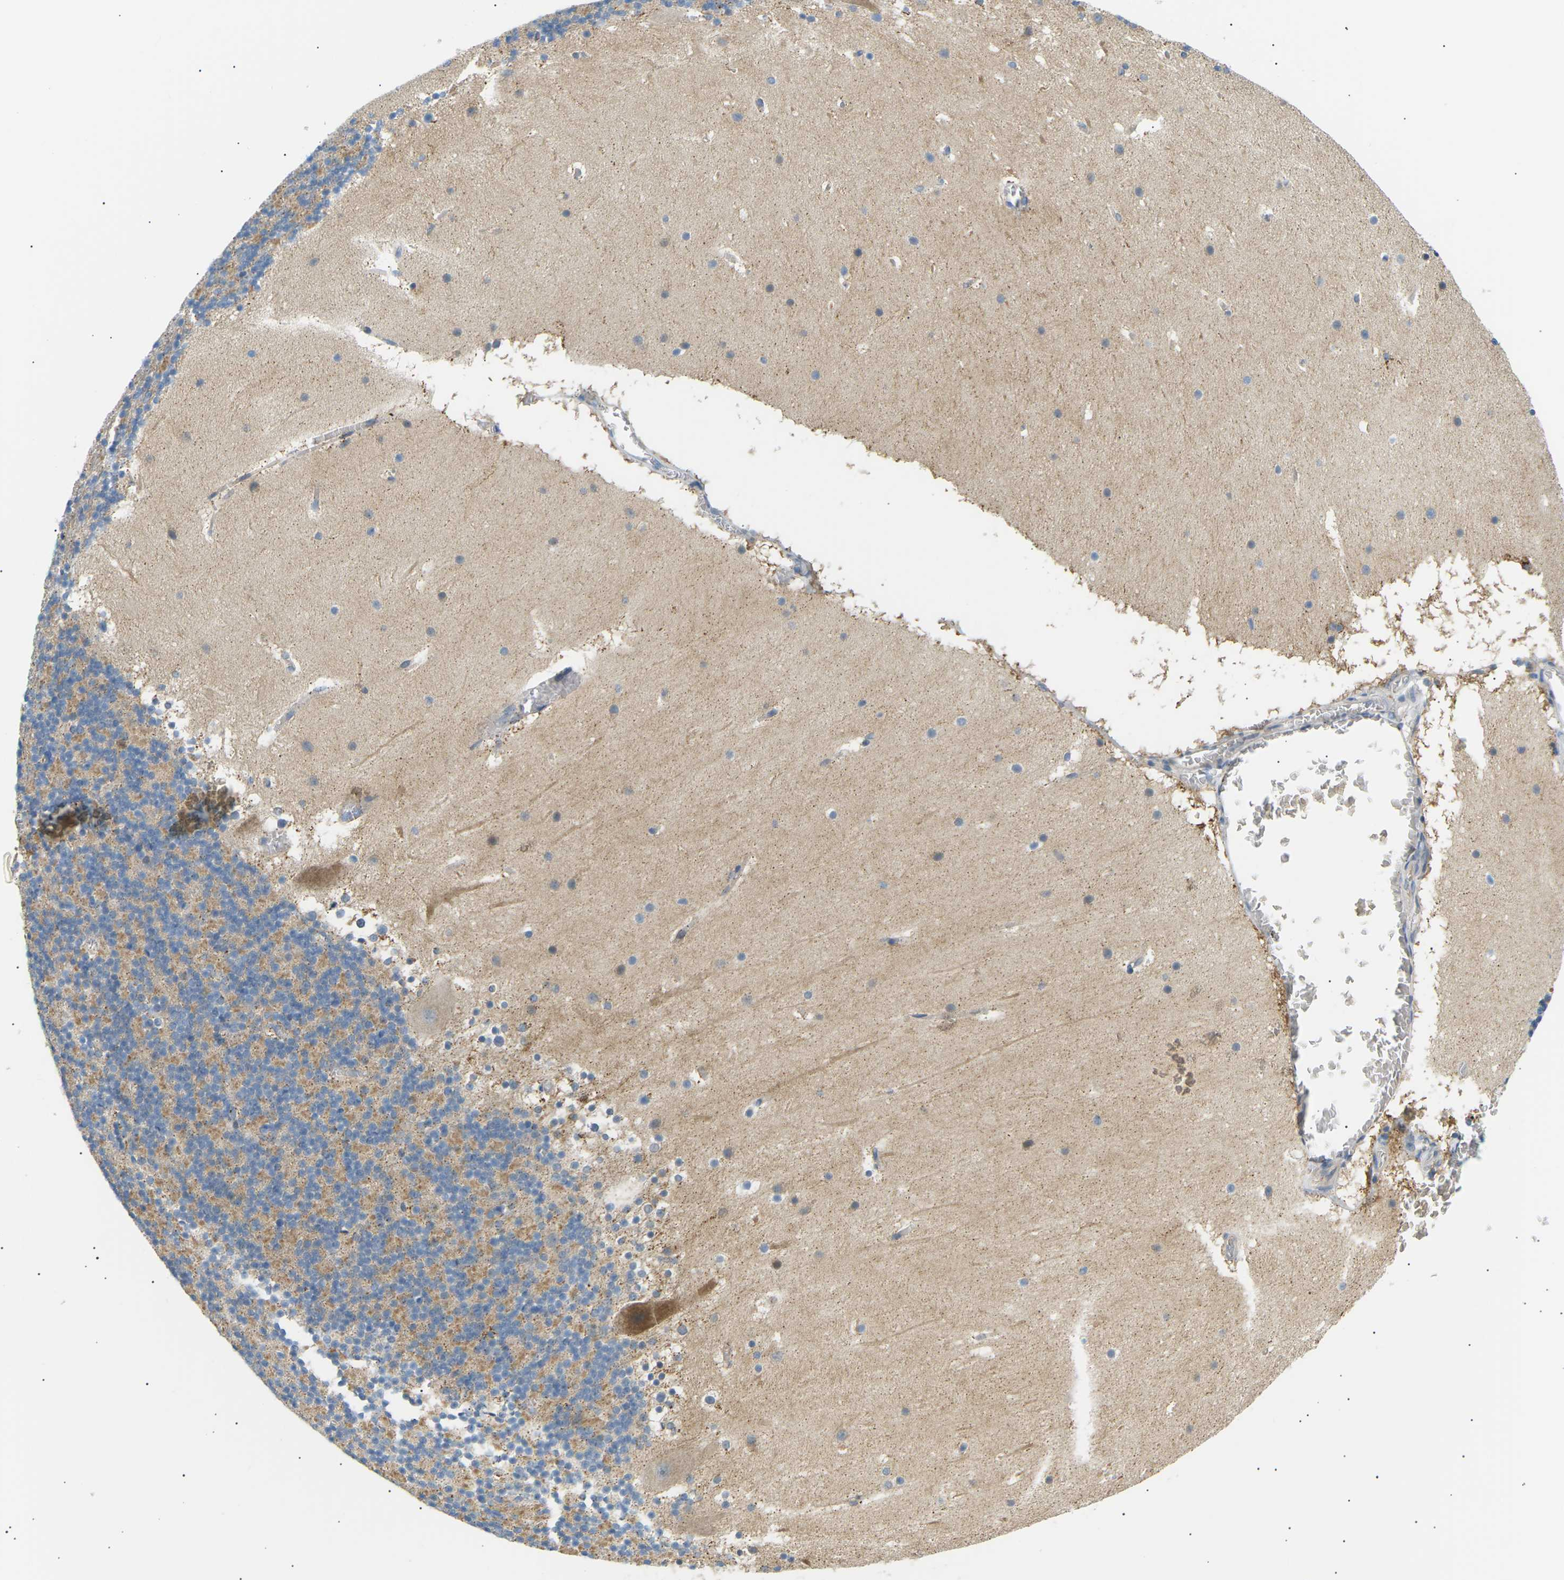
{"staining": {"intensity": "weak", "quantity": ">75%", "location": "cytoplasmic/membranous"}, "tissue": "cerebellum", "cell_type": "Cells in granular layer", "image_type": "normal", "snomed": [{"axis": "morphology", "description": "Normal tissue, NOS"}, {"axis": "topography", "description": "Cerebellum"}], "caption": "Brown immunohistochemical staining in benign cerebellum exhibits weak cytoplasmic/membranous positivity in approximately >75% of cells in granular layer. The staining was performed using DAB, with brown indicating positive protein expression. Nuclei are stained blue with hematoxylin.", "gene": "TBC1D8", "patient": {"sex": "male", "age": 45}}